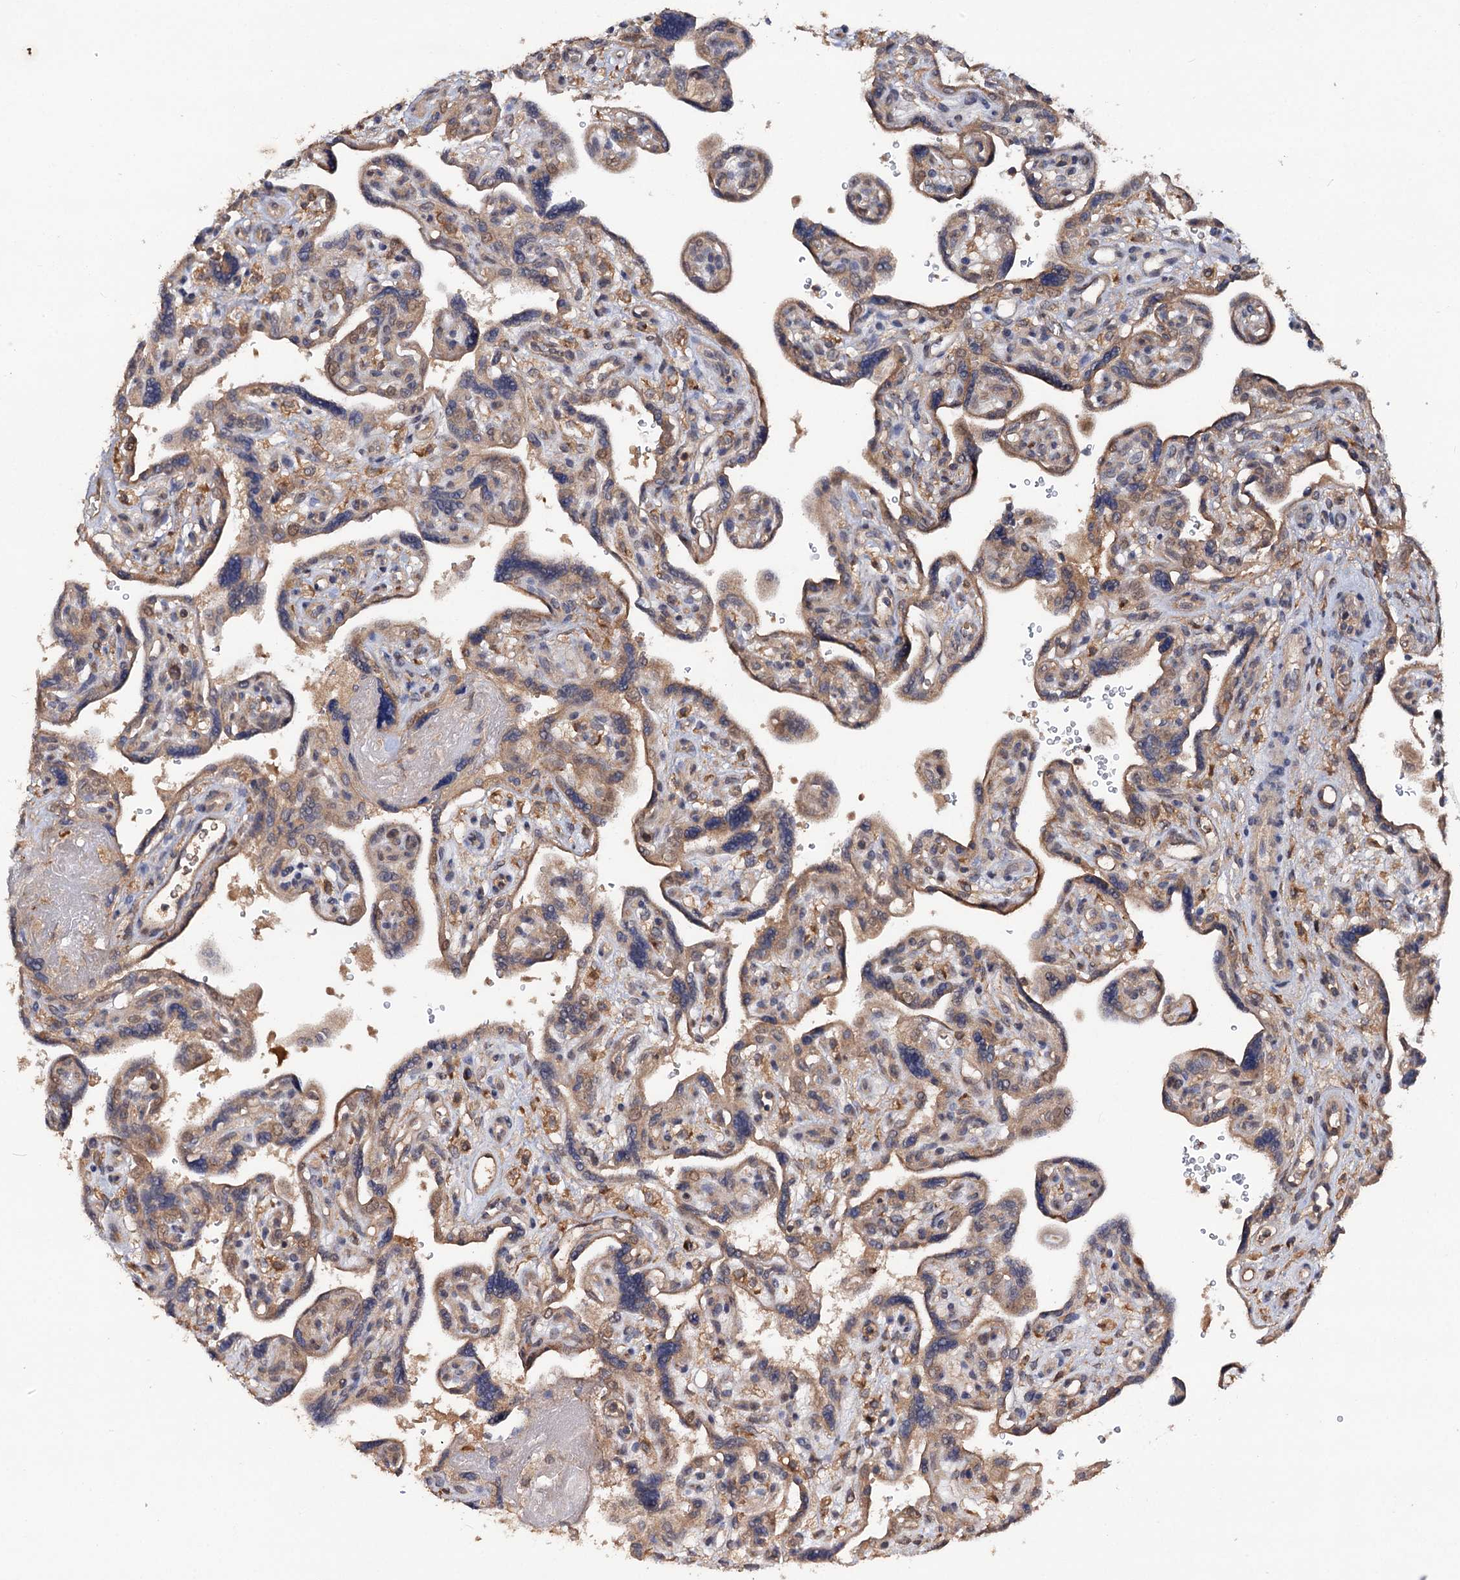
{"staining": {"intensity": "moderate", "quantity": ">75%", "location": "cytoplasmic/membranous"}, "tissue": "placenta", "cell_type": "Trophoblastic cells", "image_type": "normal", "snomed": [{"axis": "morphology", "description": "Normal tissue, NOS"}, {"axis": "topography", "description": "Placenta"}], "caption": "Immunohistochemical staining of unremarkable human placenta displays moderate cytoplasmic/membranous protein expression in about >75% of trophoblastic cells.", "gene": "NUDCD2", "patient": {"sex": "female", "age": 39}}